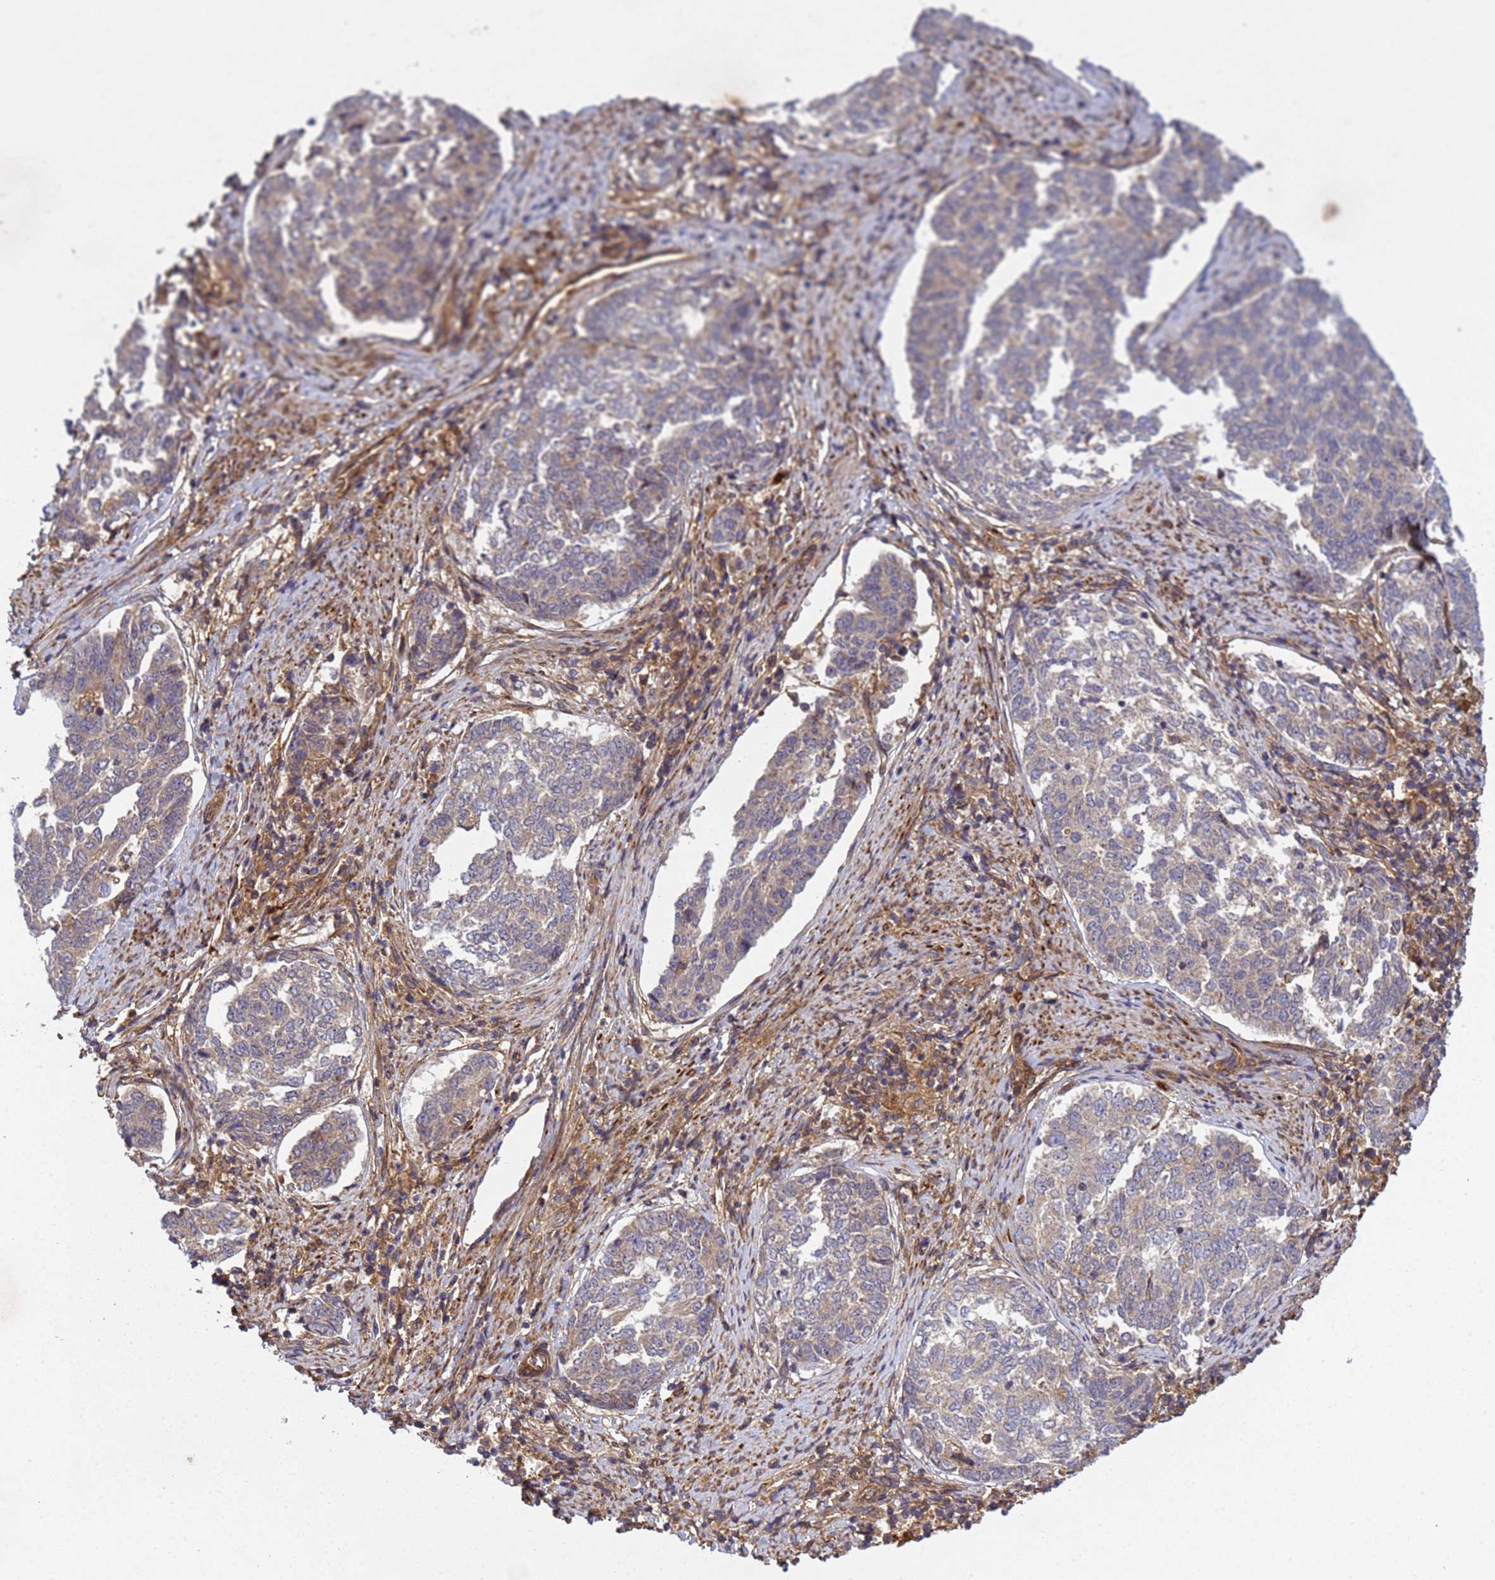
{"staining": {"intensity": "weak", "quantity": "25%-75%", "location": "cytoplasmic/membranous"}, "tissue": "endometrial cancer", "cell_type": "Tumor cells", "image_type": "cancer", "snomed": [{"axis": "morphology", "description": "Adenocarcinoma, NOS"}, {"axis": "topography", "description": "Endometrium"}], "caption": "A histopathology image showing weak cytoplasmic/membranous staining in approximately 25%-75% of tumor cells in adenocarcinoma (endometrial), as visualized by brown immunohistochemical staining.", "gene": "C8orf34", "patient": {"sex": "female", "age": 80}}